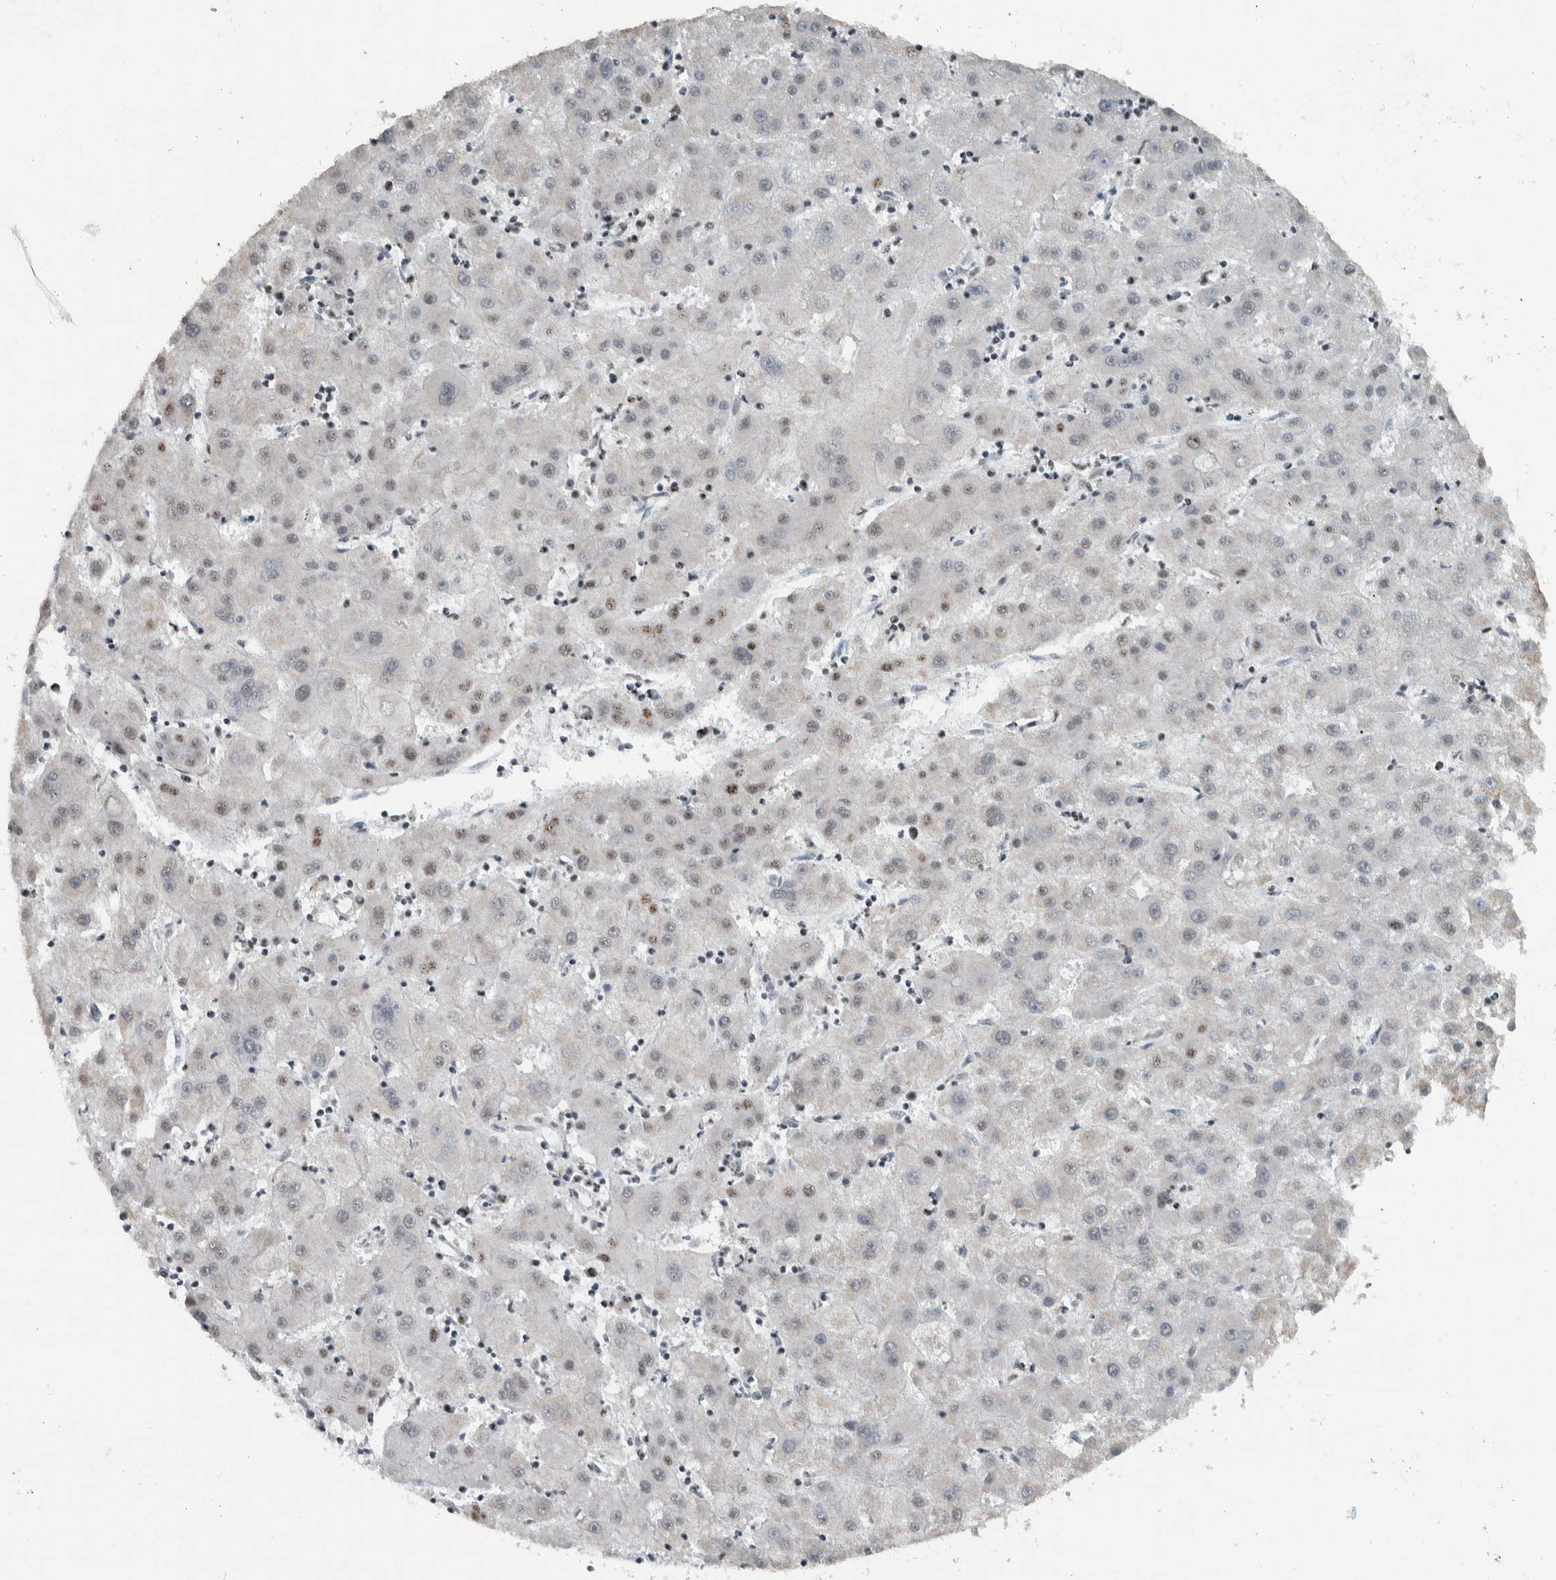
{"staining": {"intensity": "weak", "quantity": "<25%", "location": "nuclear"}, "tissue": "liver cancer", "cell_type": "Tumor cells", "image_type": "cancer", "snomed": [{"axis": "morphology", "description": "Carcinoma, Hepatocellular, NOS"}, {"axis": "topography", "description": "Liver"}], "caption": "Immunohistochemistry (IHC) of liver hepatocellular carcinoma demonstrates no expression in tumor cells. The staining is performed using DAB (3,3'-diaminobenzidine) brown chromogen with nuclei counter-stained in using hematoxylin.", "gene": "SON", "patient": {"sex": "male", "age": 72}}